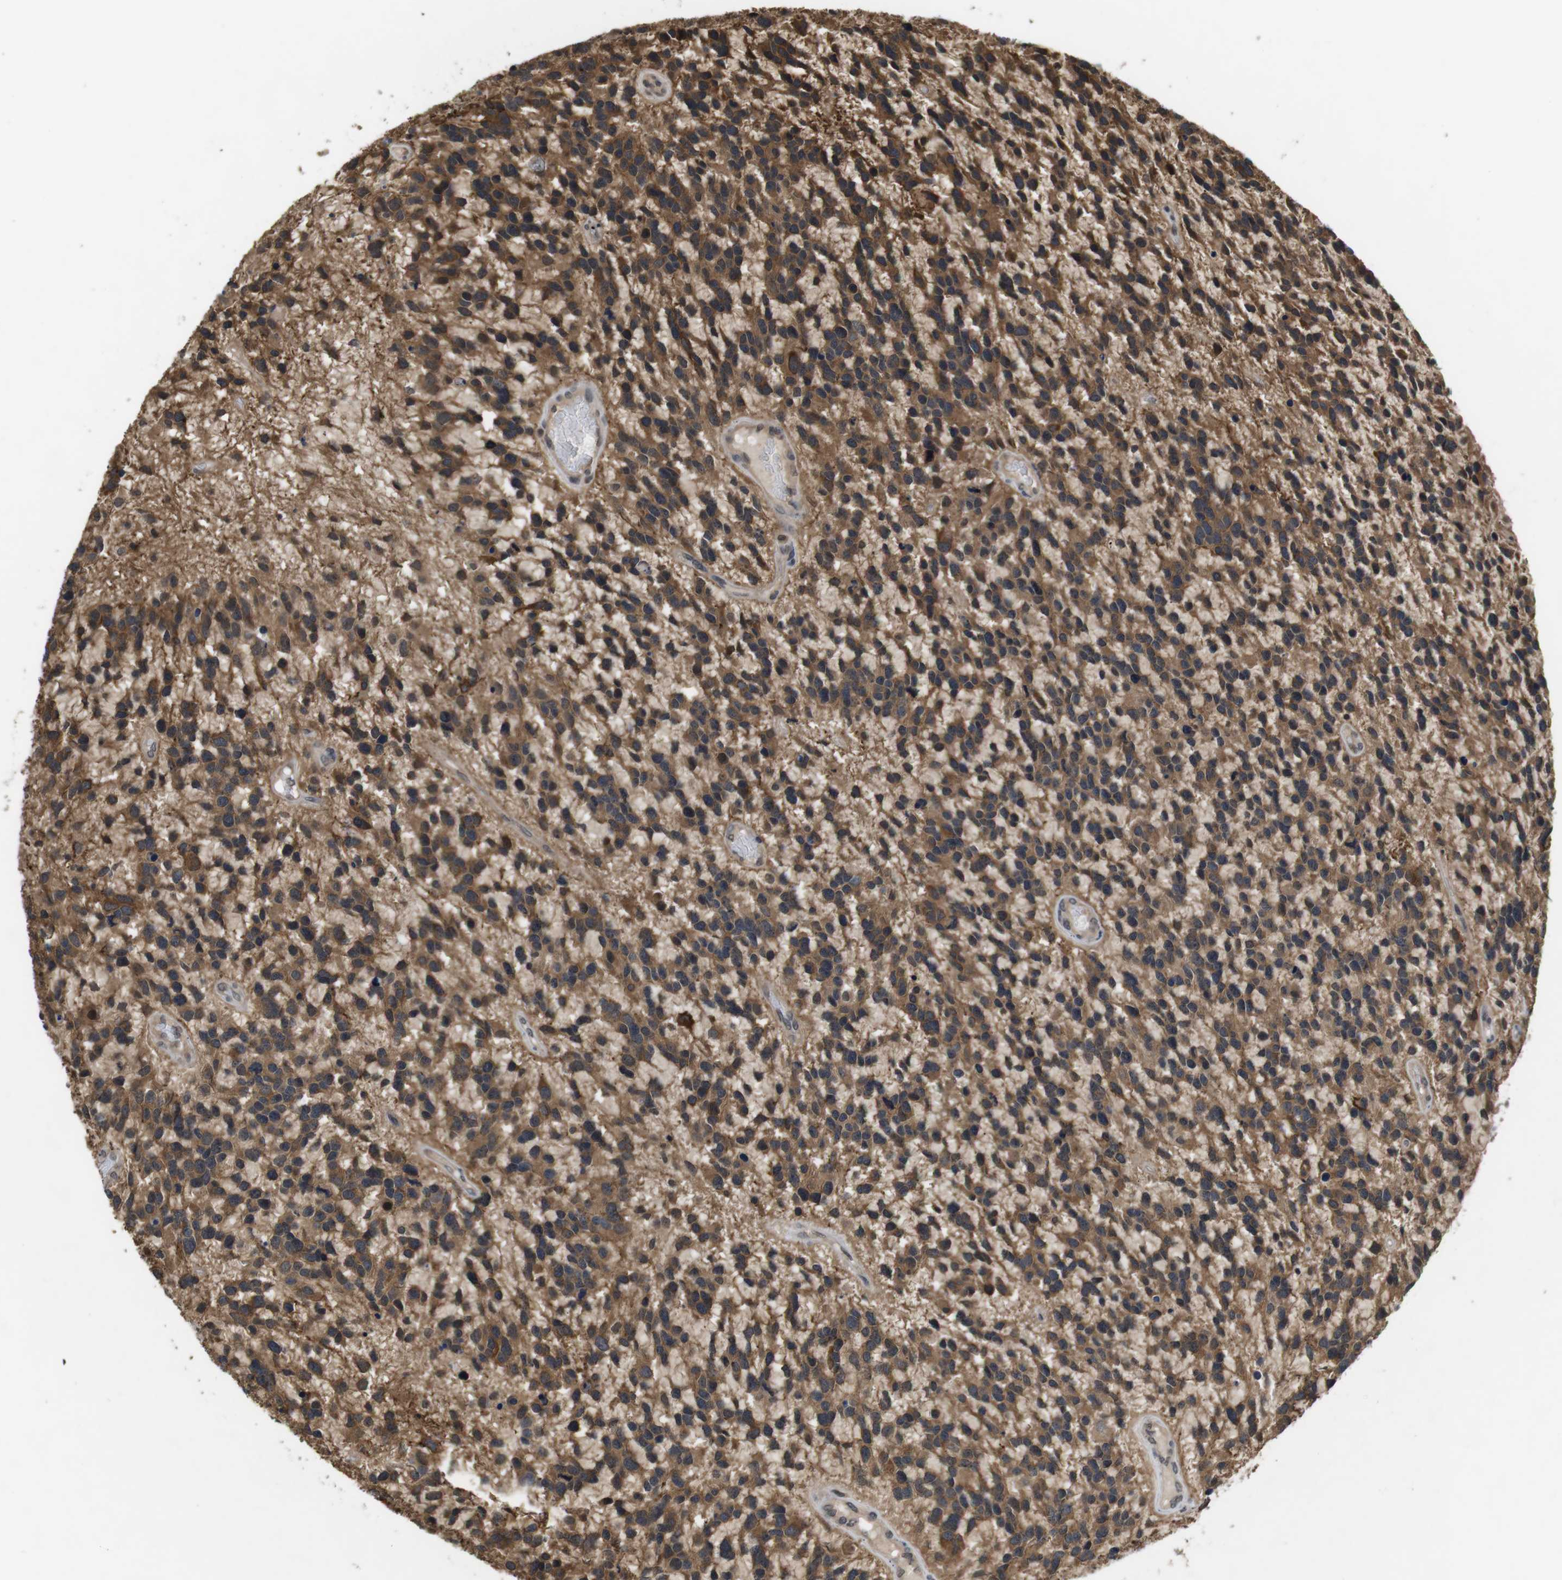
{"staining": {"intensity": "moderate", "quantity": ">75%", "location": "cytoplasmic/membranous"}, "tissue": "glioma", "cell_type": "Tumor cells", "image_type": "cancer", "snomed": [{"axis": "morphology", "description": "Glioma, malignant, High grade"}, {"axis": "topography", "description": "Brain"}], "caption": "Glioma tissue reveals moderate cytoplasmic/membranous staining in approximately >75% of tumor cells, visualized by immunohistochemistry. Nuclei are stained in blue.", "gene": "FADD", "patient": {"sex": "female", "age": 58}}